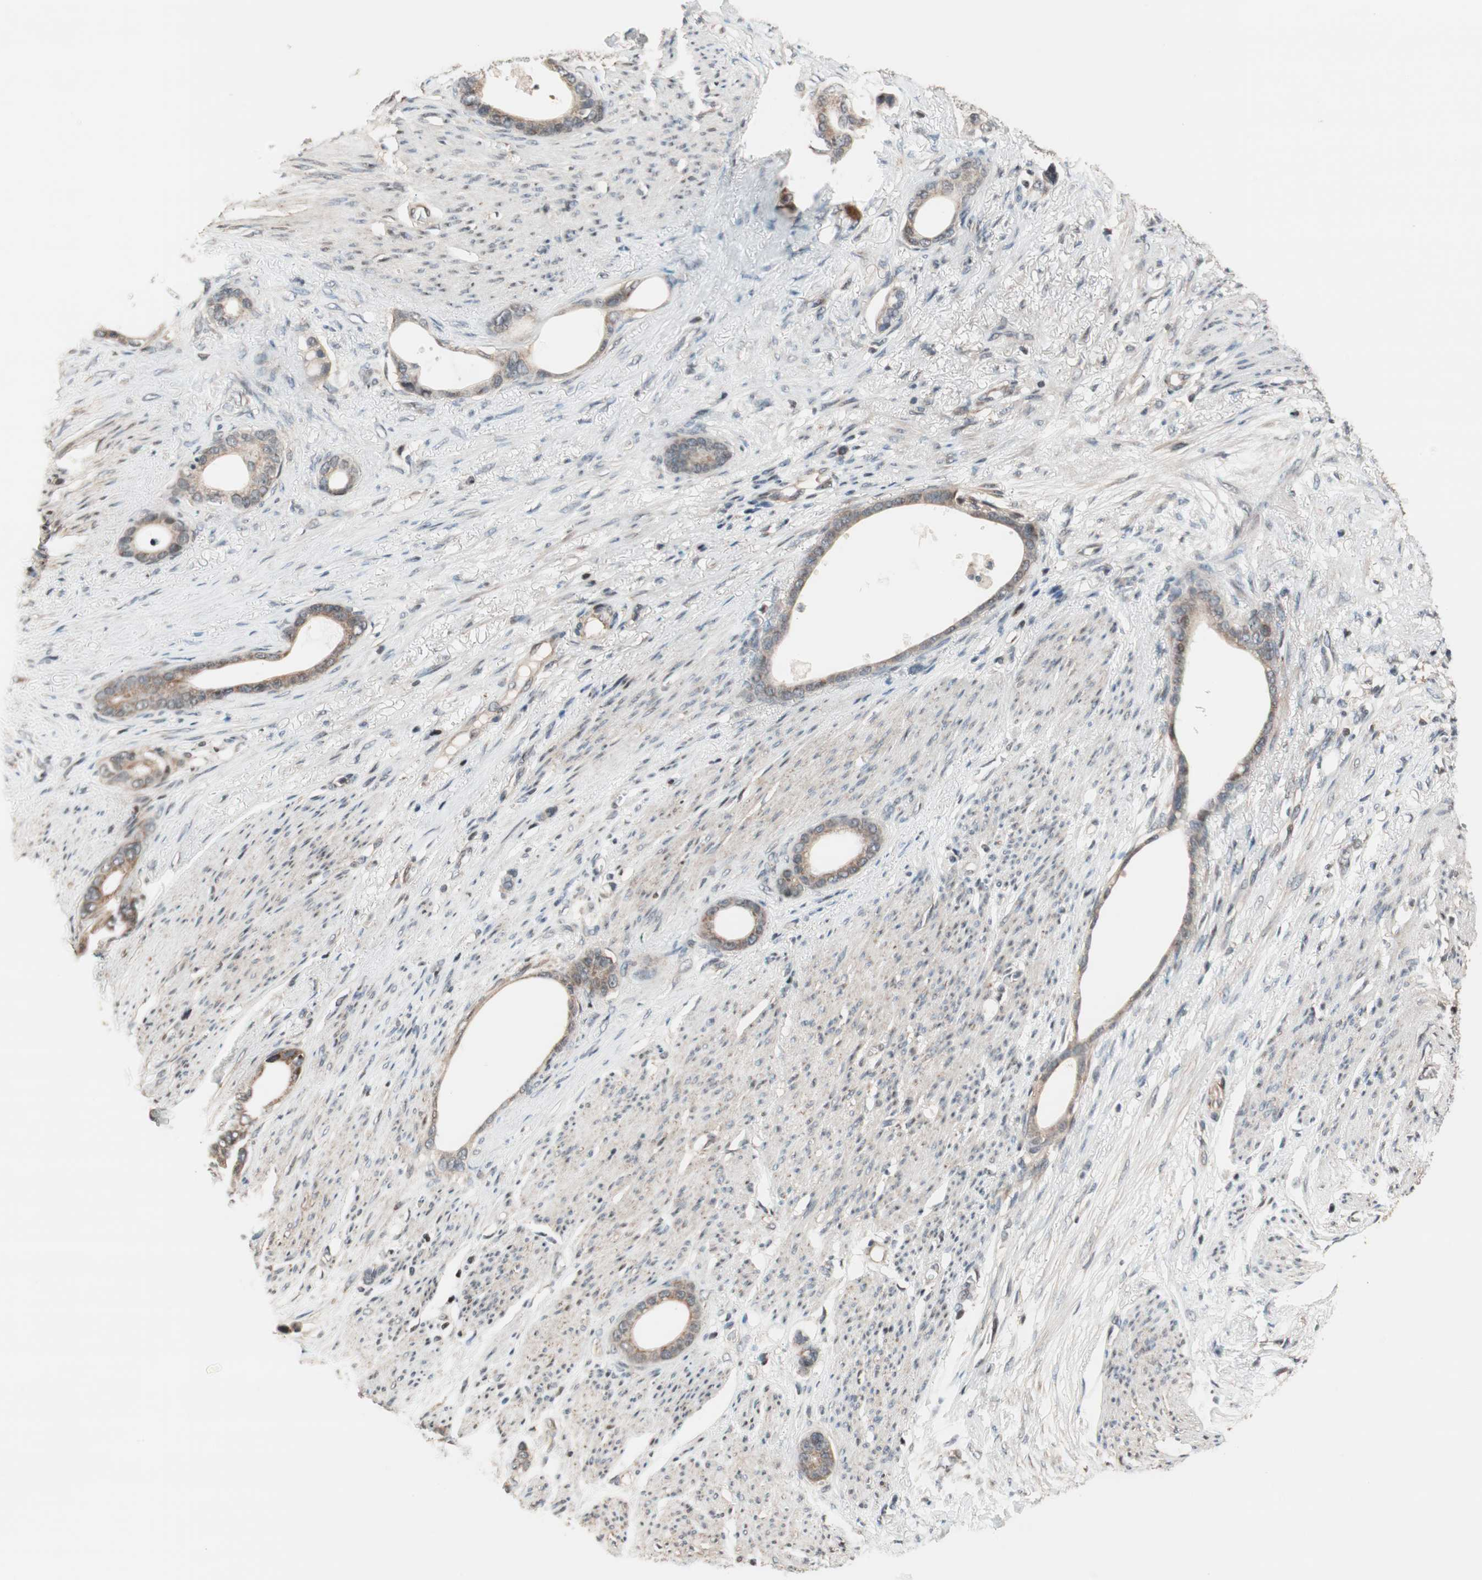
{"staining": {"intensity": "moderate", "quantity": ">75%", "location": "cytoplasmic/membranous"}, "tissue": "stomach cancer", "cell_type": "Tumor cells", "image_type": "cancer", "snomed": [{"axis": "morphology", "description": "Adenocarcinoma, NOS"}, {"axis": "topography", "description": "Stomach"}], "caption": "Human stomach cancer (adenocarcinoma) stained with a brown dye displays moderate cytoplasmic/membranous positive expression in approximately >75% of tumor cells.", "gene": "HECW1", "patient": {"sex": "female", "age": 75}}